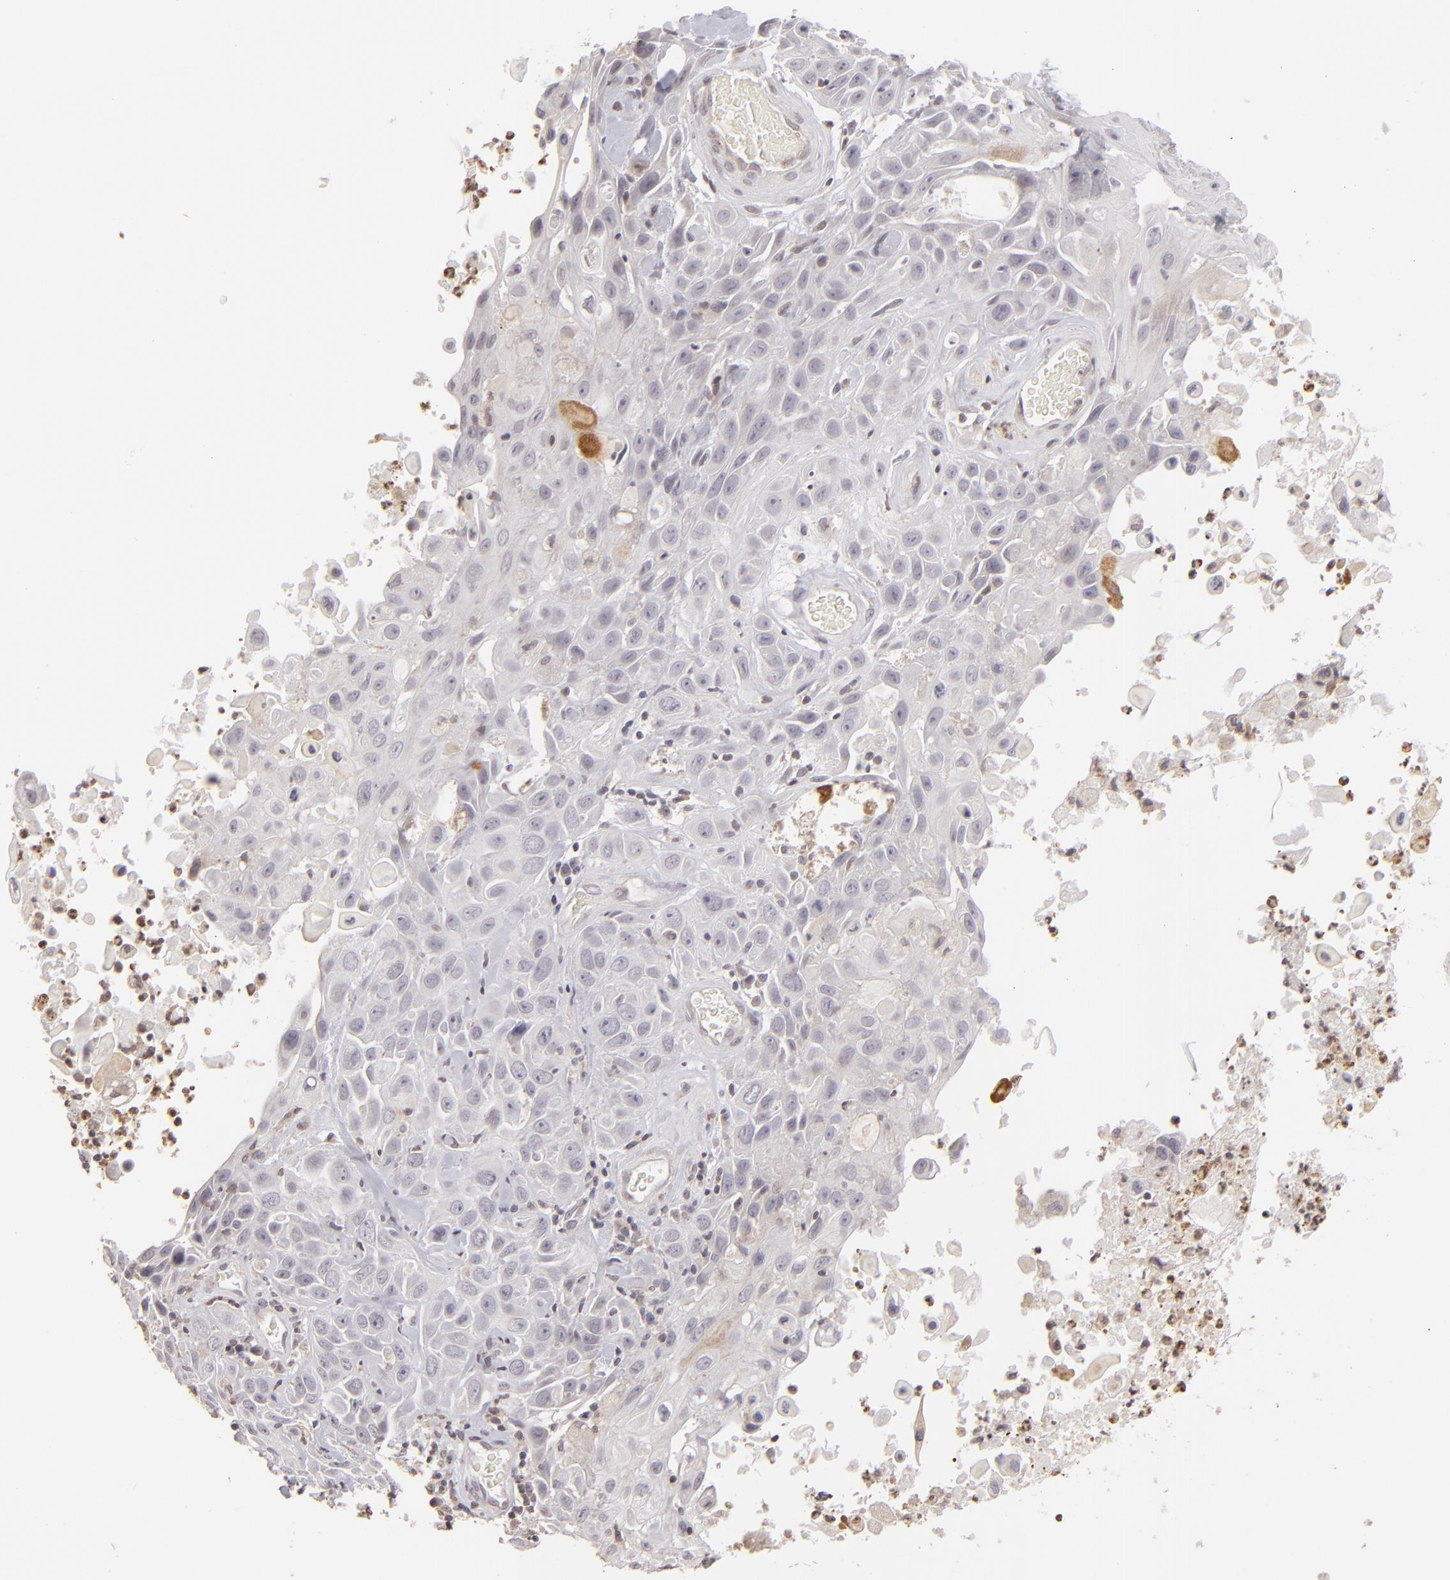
{"staining": {"intensity": "negative", "quantity": "none", "location": "none"}, "tissue": "skin cancer", "cell_type": "Tumor cells", "image_type": "cancer", "snomed": [{"axis": "morphology", "description": "Squamous cell carcinoma, NOS"}, {"axis": "topography", "description": "Skin"}], "caption": "IHC of skin squamous cell carcinoma shows no expression in tumor cells.", "gene": "CLDN2", "patient": {"sex": "male", "age": 84}}